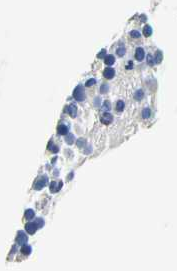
{"staining": {"intensity": "moderate", "quantity": "<25%", "location": "cytoplasmic/membranous"}, "tissue": "bone marrow", "cell_type": "Hematopoietic cells", "image_type": "normal", "snomed": [{"axis": "morphology", "description": "Normal tissue, NOS"}, {"axis": "morphology", "description": "Inflammation, NOS"}, {"axis": "topography", "description": "Bone marrow"}], "caption": "A photomicrograph of human bone marrow stained for a protein shows moderate cytoplasmic/membranous brown staining in hematopoietic cells.", "gene": "SLCO2B1", "patient": {"sex": "male", "age": 58}}